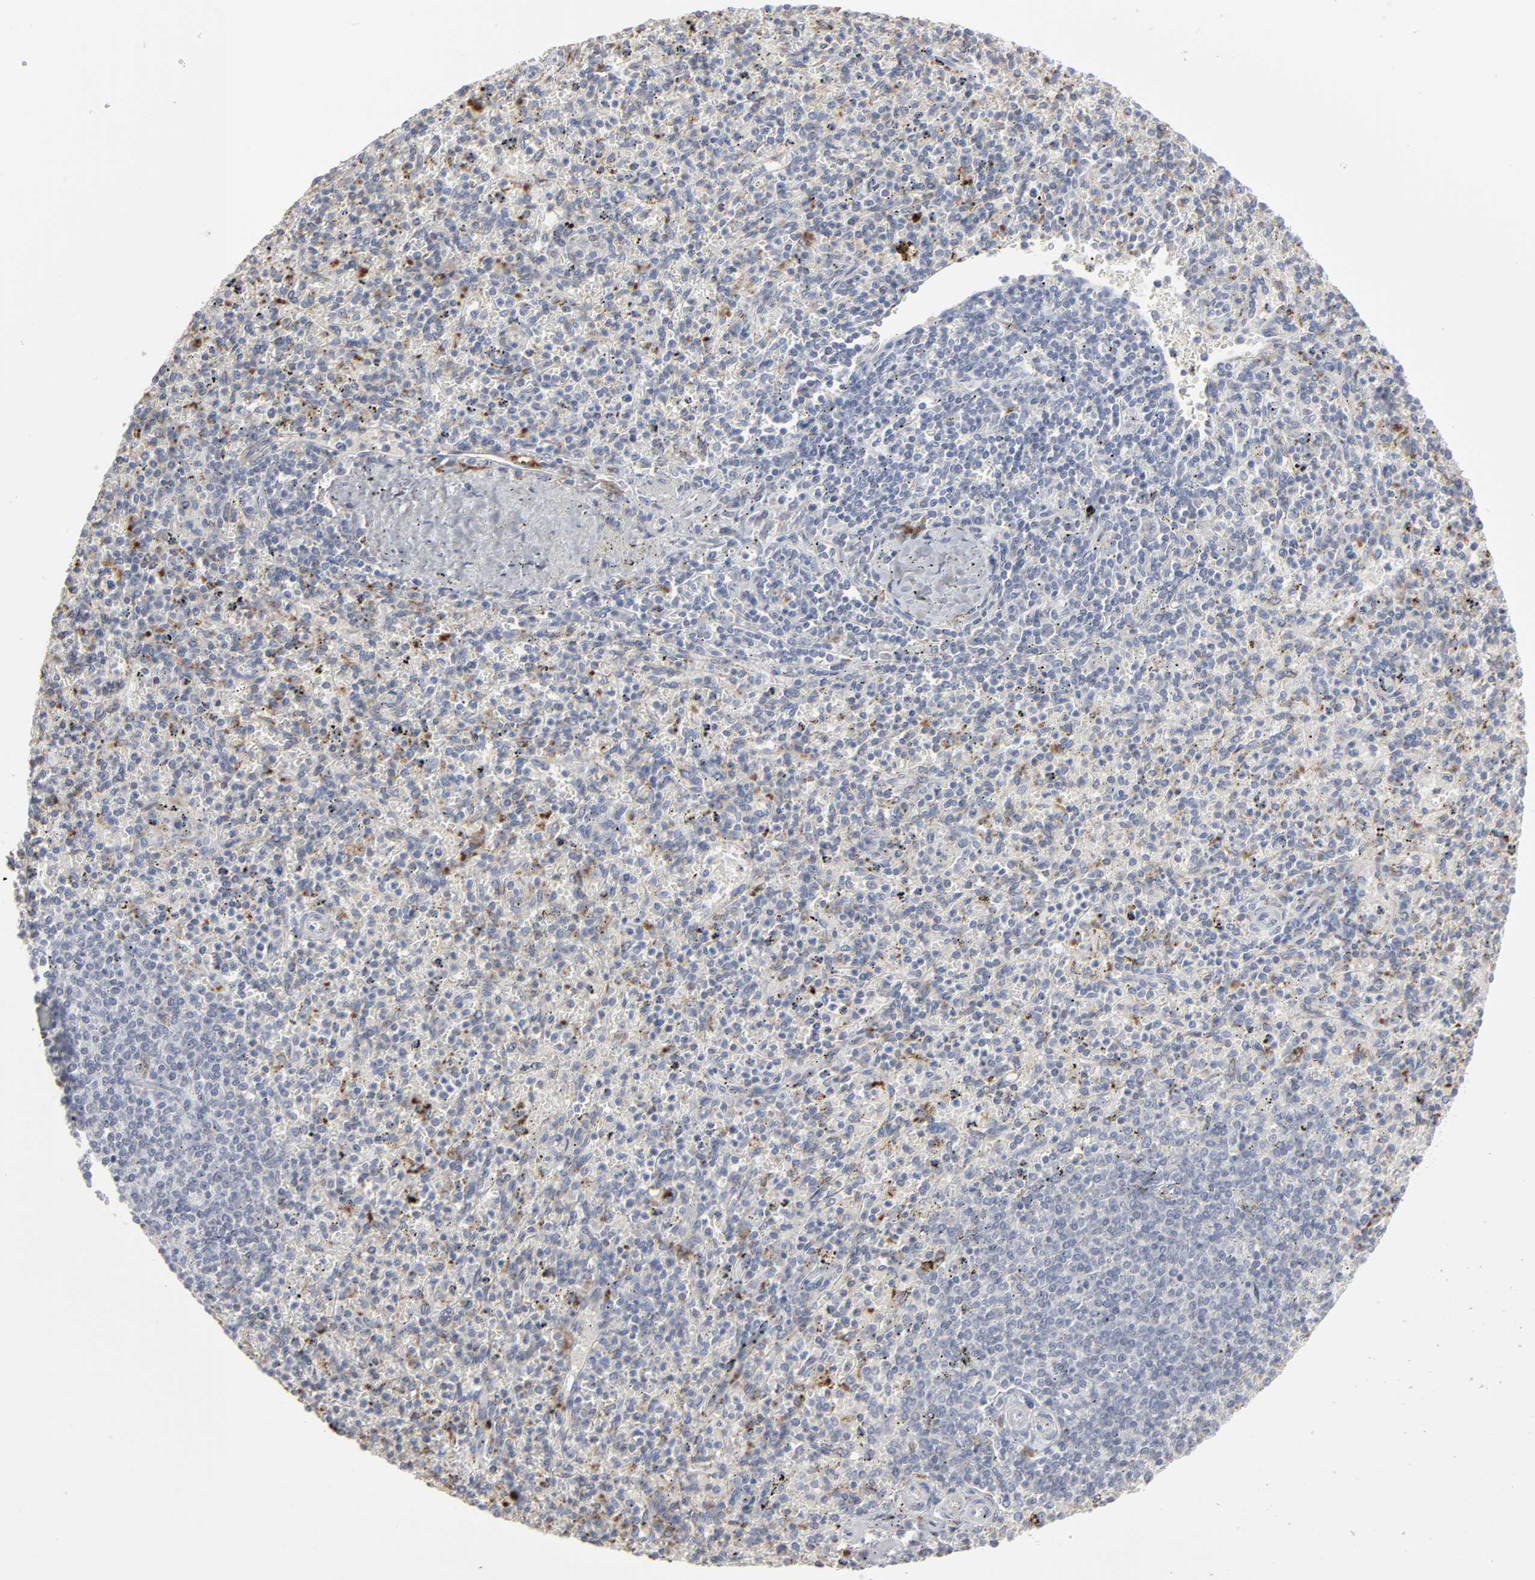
{"staining": {"intensity": "moderate", "quantity": "<25%", "location": "cytoplasmic/membranous"}, "tissue": "spleen", "cell_type": "Cells in red pulp", "image_type": "normal", "snomed": [{"axis": "morphology", "description": "Normal tissue, NOS"}, {"axis": "topography", "description": "Spleen"}], "caption": "Brown immunohistochemical staining in benign human spleen demonstrates moderate cytoplasmic/membranous expression in about <25% of cells in red pulp. The staining was performed using DAB, with brown indicating positive protein expression. Nuclei are stained blue with hematoxylin.", "gene": "POMT2", "patient": {"sex": "male", "age": 72}}